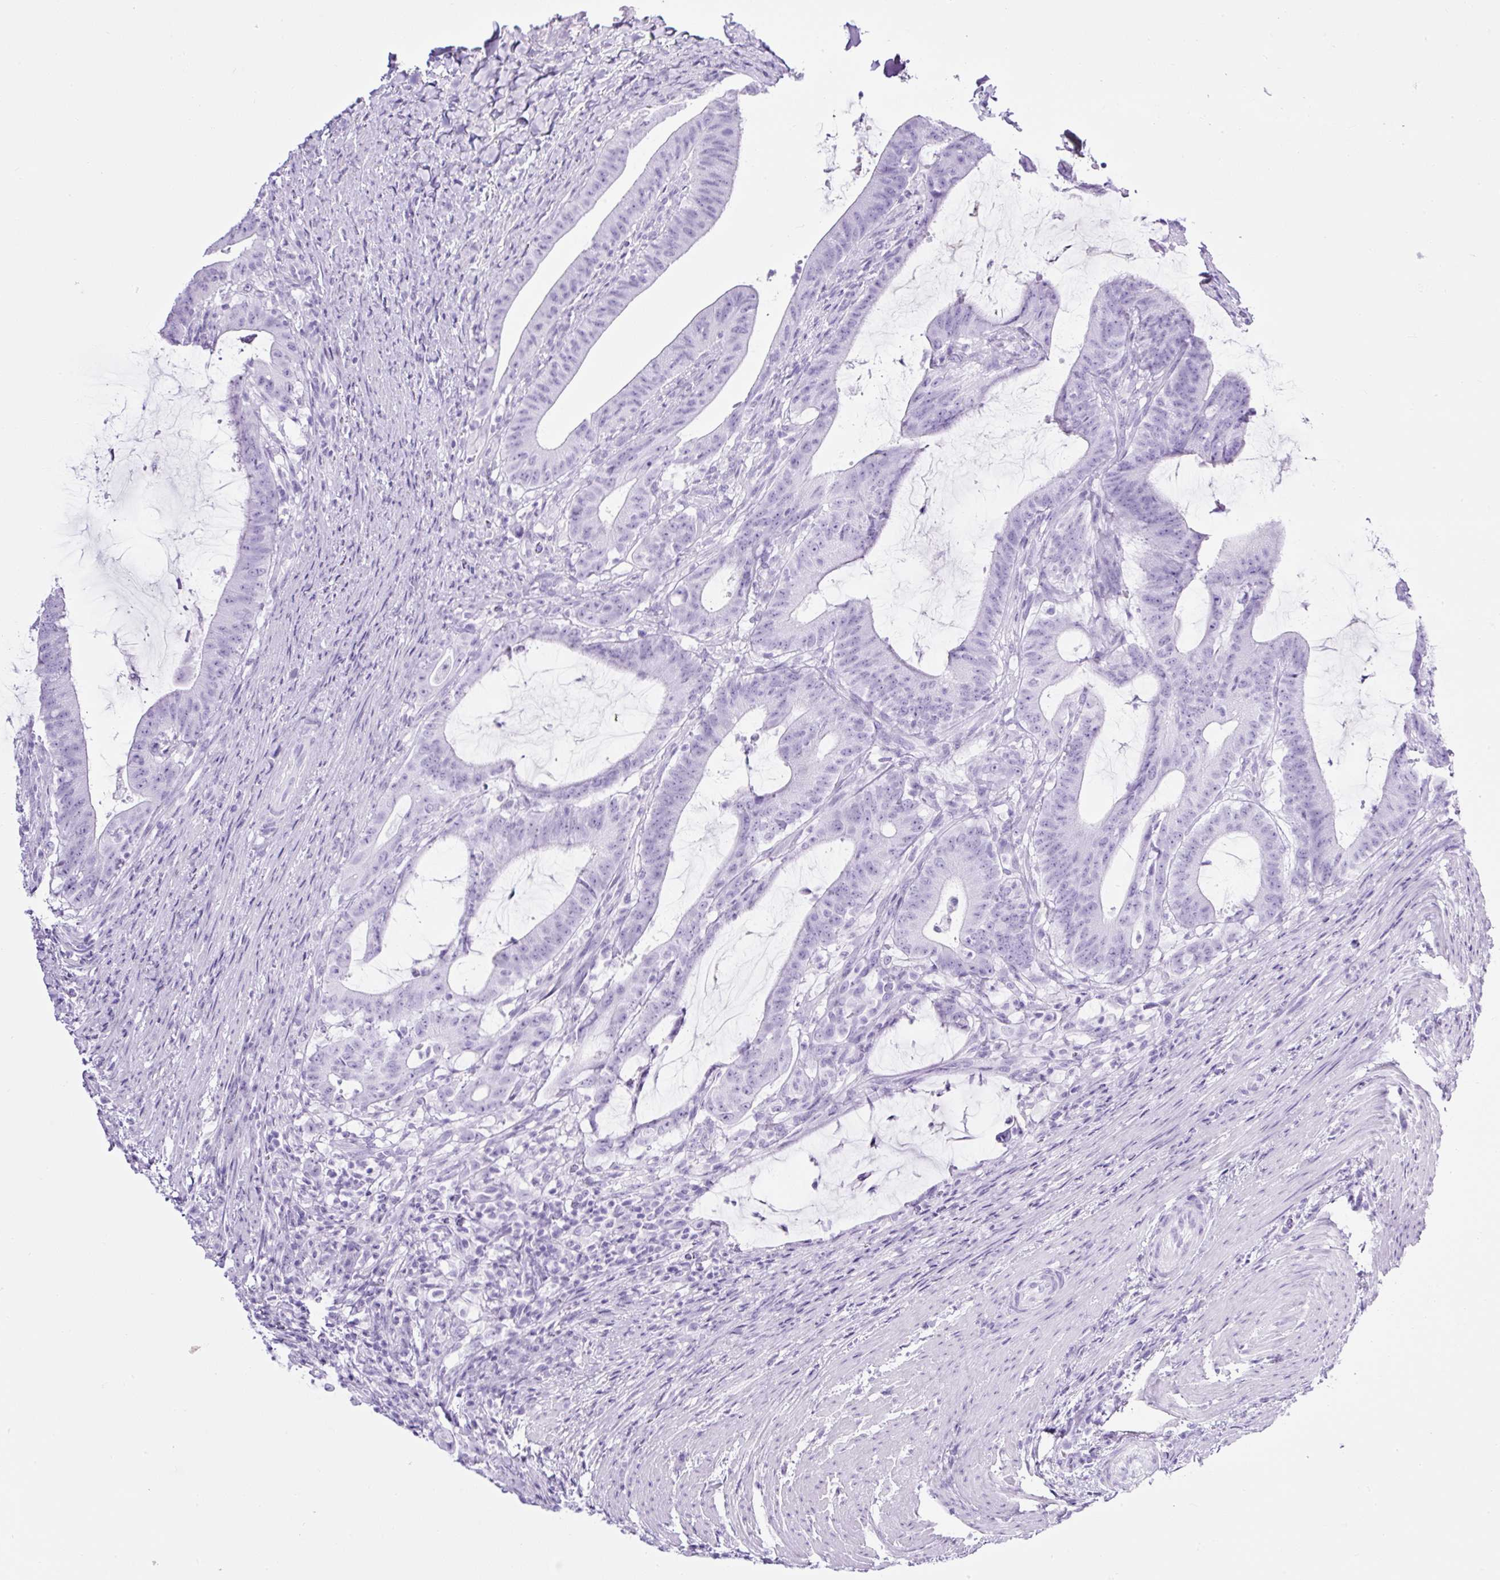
{"staining": {"intensity": "negative", "quantity": "none", "location": "none"}, "tissue": "colorectal cancer", "cell_type": "Tumor cells", "image_type": "cancer", "snomed": [{"axis": "morphology", "description": "Adenocarcinoma, NOS"}, {"axis": "topography", "description": "Colon"}], "caption": "Immunohistochemical staining of human adenocarcinoma (colorectal) displays no significant staining in tumor cells.", "gene": "TMEM200B", "patient": {"sex": "female", "age": 43}}